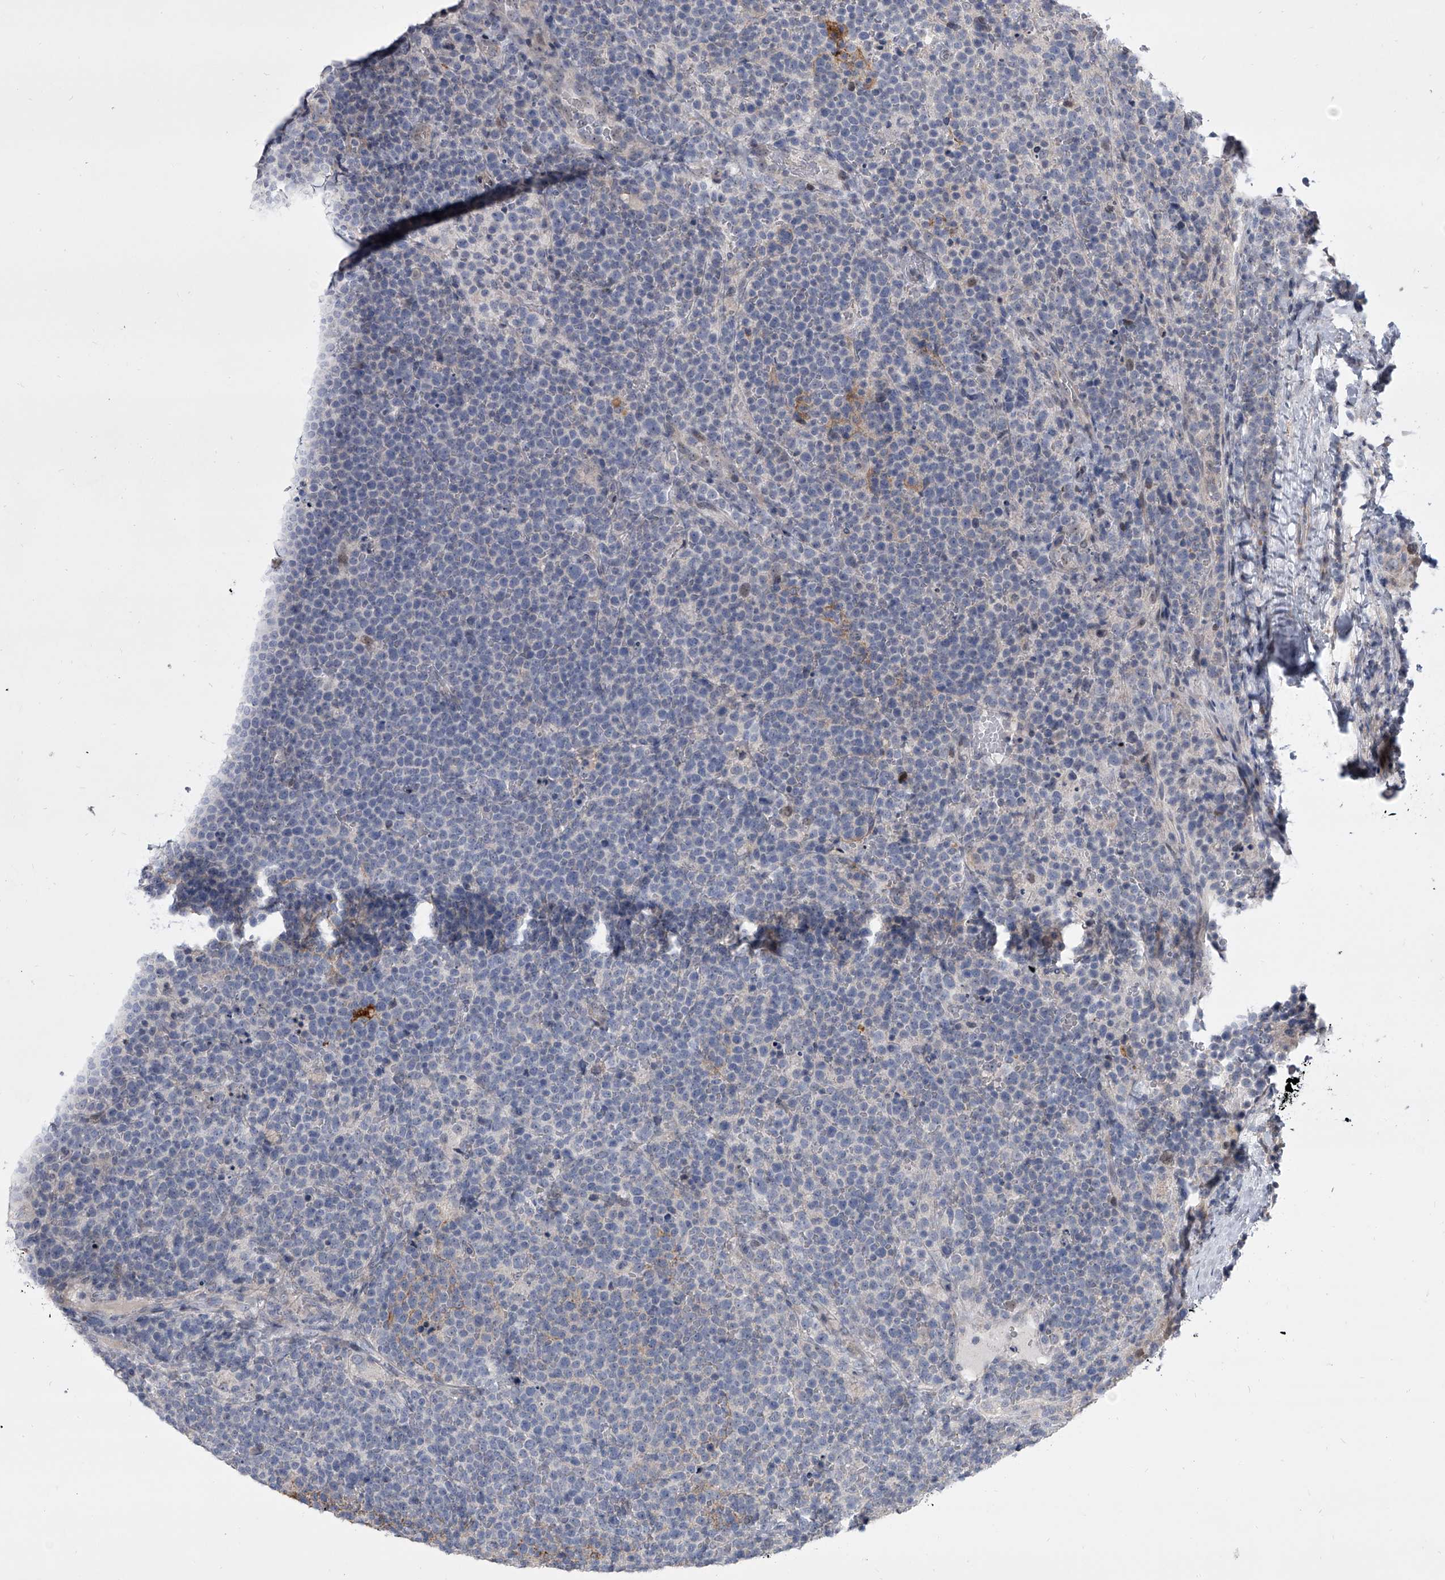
{"staining": {"intensity": "negative", "quantity": "none", "location": "none"}, "tissue": "lymphoma", "cell_type": "Tumor cells", "image_type": "cancer", "snomed": [{"axis": "morphology", "description": "Malignant lymphoma, non-Hodgkin's type, High grade"}, {"axis": "topography", "description": "Lymph node"}], "caption": "A high-resolution histopathology image shows immunohistochemistry staining of lymphoma, which exhibits no significant expression in tumor cells.", "gene": "HEATR6", "patient": {"sex": "male", "age": 61}}